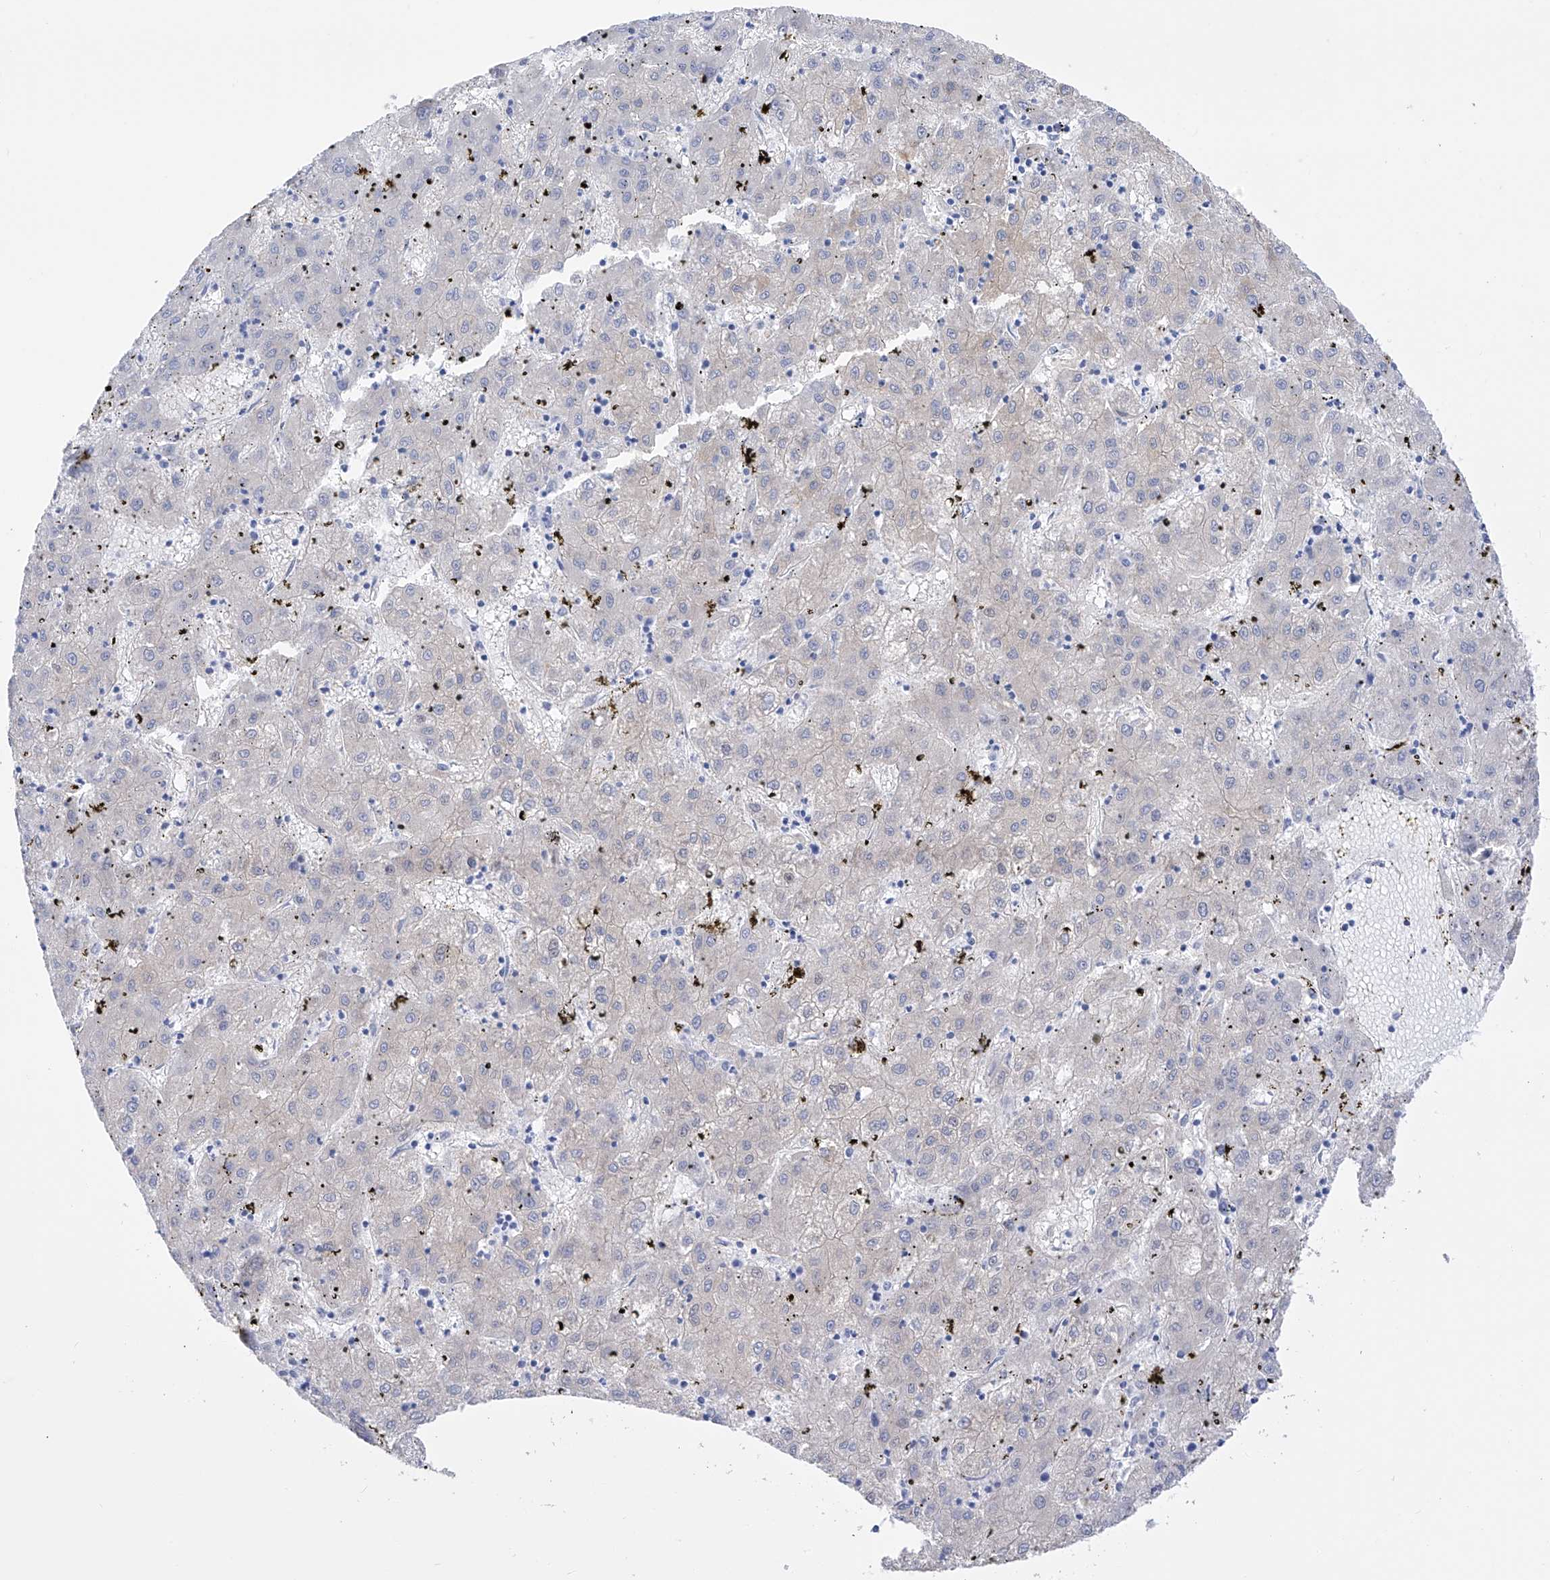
{"staining": {"intensity": "negative", "quantity": "none", "location": "none"}, "tissue": "liver cancer", "cell_type": "Tumor cells", "image_type": "cancer", "snomed": [{"axis": "morphology", "description": "Carcinoma, Hepatocellular, NOS"}, {"axis": "topography", "description": "Liver"}], "caption": "An immunohistochemistry micrograph of liver hepatocellular carcinoma is shown. There is no staining in tumor cells of liver hepatocellular carcinoma.", "gene": "FLG", "patient": {"sex": "male", "age": 72}}